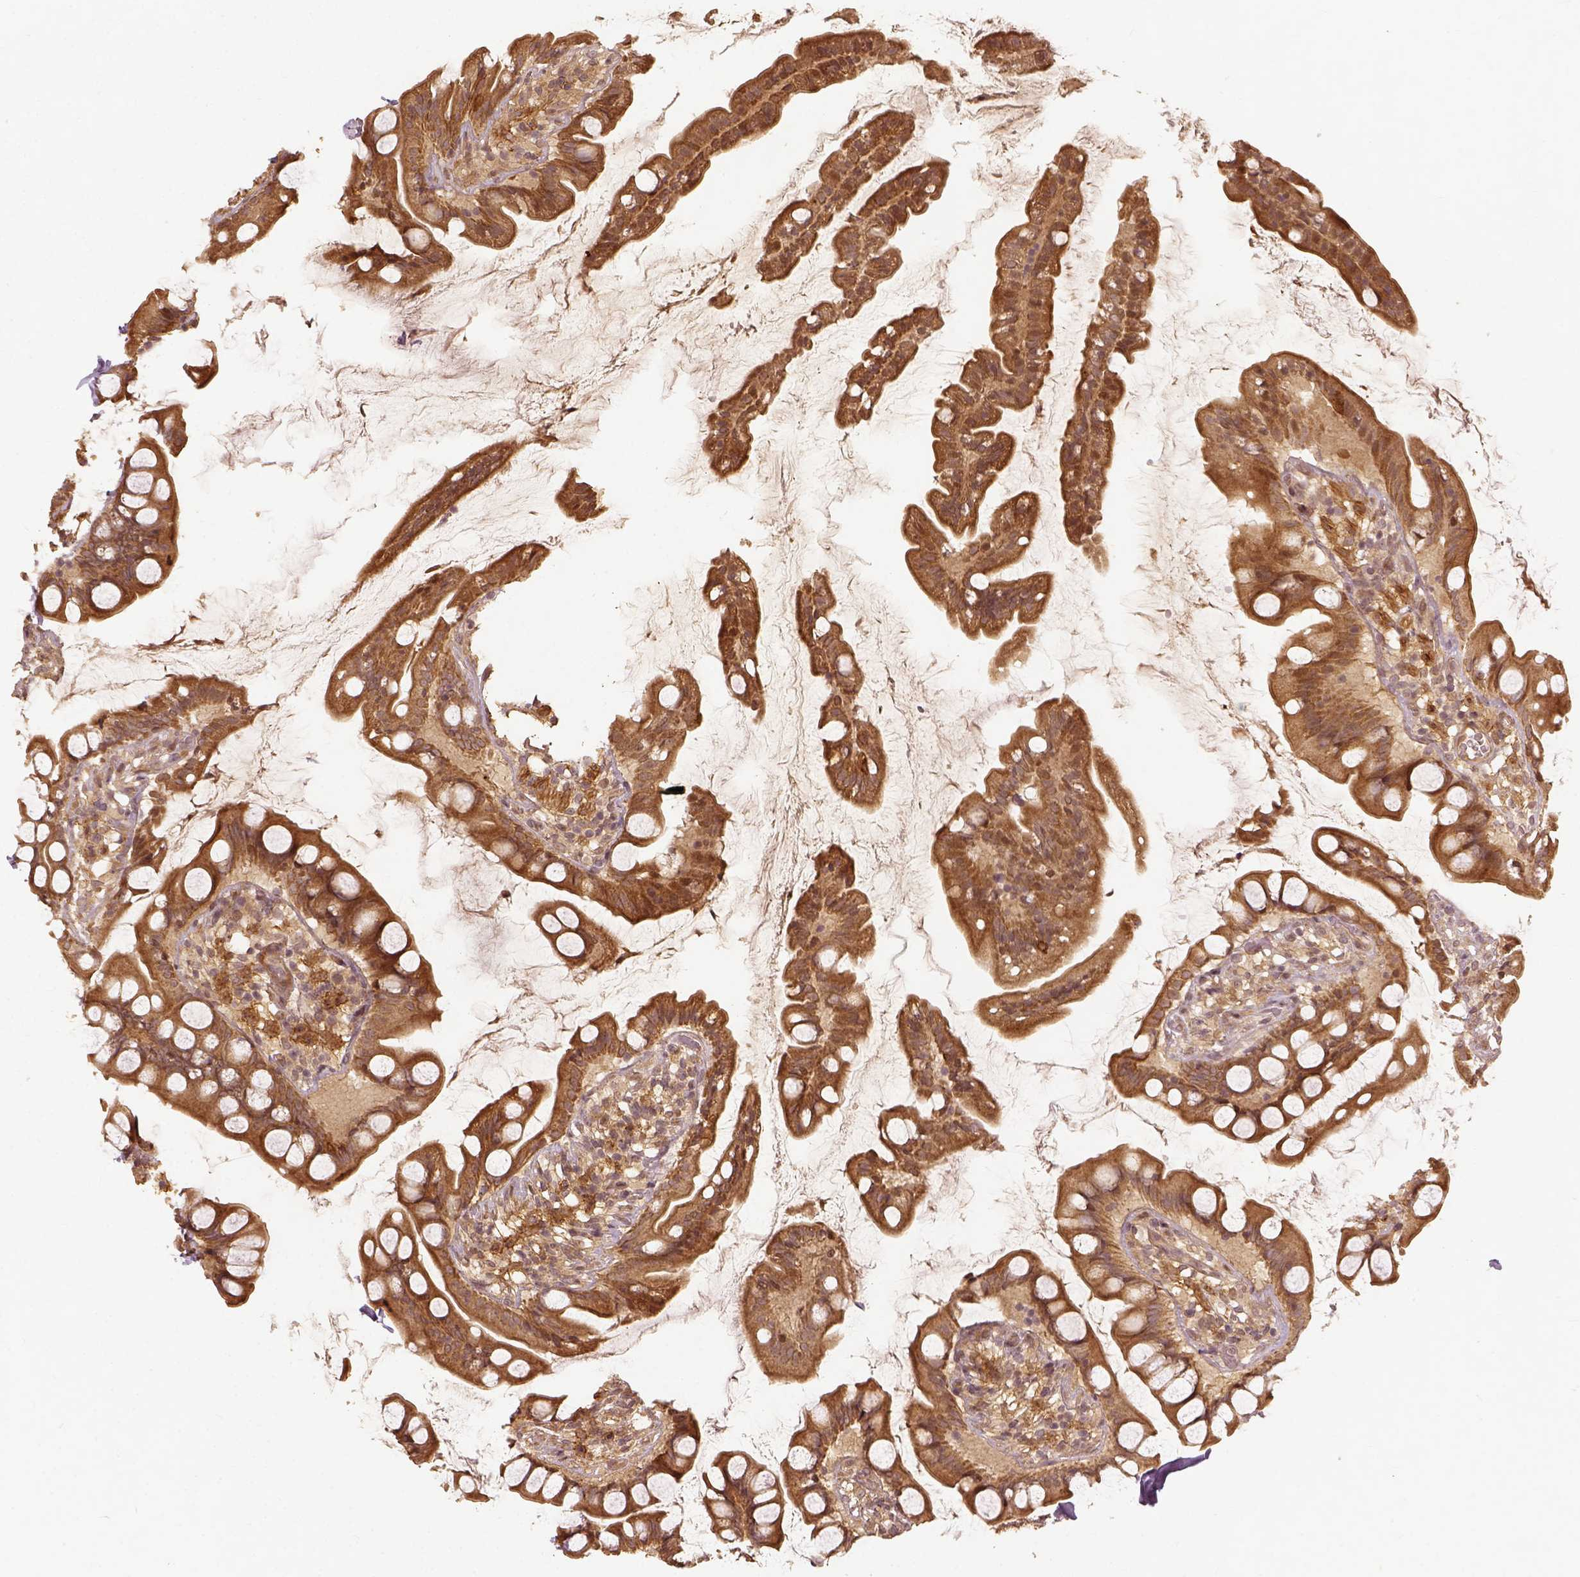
{"staining": {"intensity": "moderate", "quantity": ">75%", "location": "cytoplasmic/membranous"}, "tissue": "small intestine", "cell_type": "Glandular cells", "image_type": "normal", "snomed": [{"axis": "morphology", "description": "Normal tissue, NOS"}, {"axis": "topography", "description": "Small intestine"}], "caption": "Brown immunohistochemical staining in normal human small intestine displays moderate cytoplasmic/membranous staining in about >75% of glandular cells.", "gene": "VEGFA", "patient": {"sex": "male", "age": 70}}